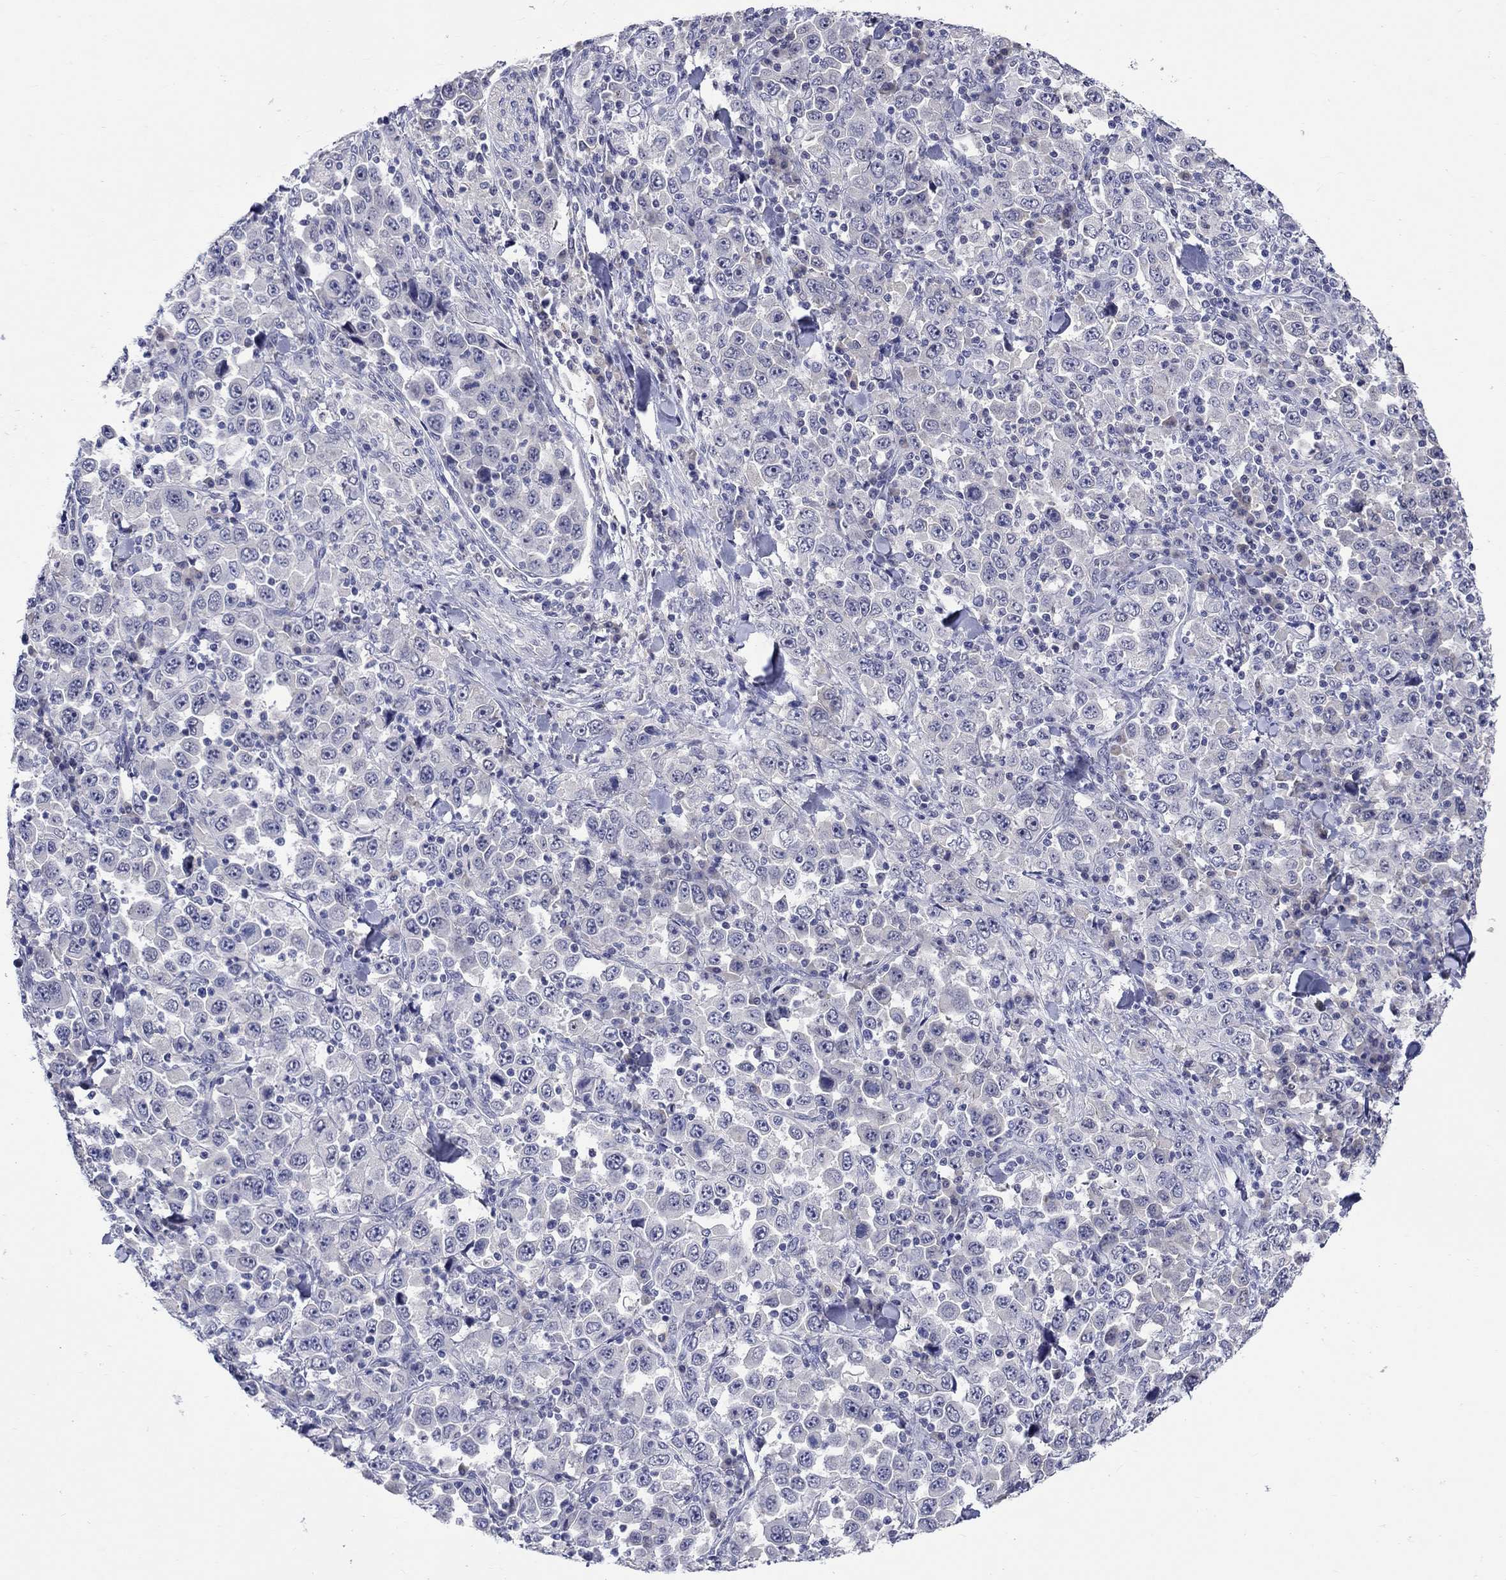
{"staining": {"intensity": "negative", "quantity": "none", "location": "none"}, "tissue": "stomach cancer", "cell_type": "Tumor cells", "image_type": "cancer", "snomed": [{"axis": "morphology", "description": "Normal tissue, NOS"}, {"axis": "morphology", "description": "Adenocarcinoma, NOS"}, {"axis": "topography", "description": "Stomach, upper"}, {"axis": "topography", "description": "Stomach"}], "caption": "Micrograph shows no protein staining in tumor cells of adenocarcinoma (stomach) tissue.", "gene": "SLC30A3", "patient": {"sex": "male", "age": 59}}